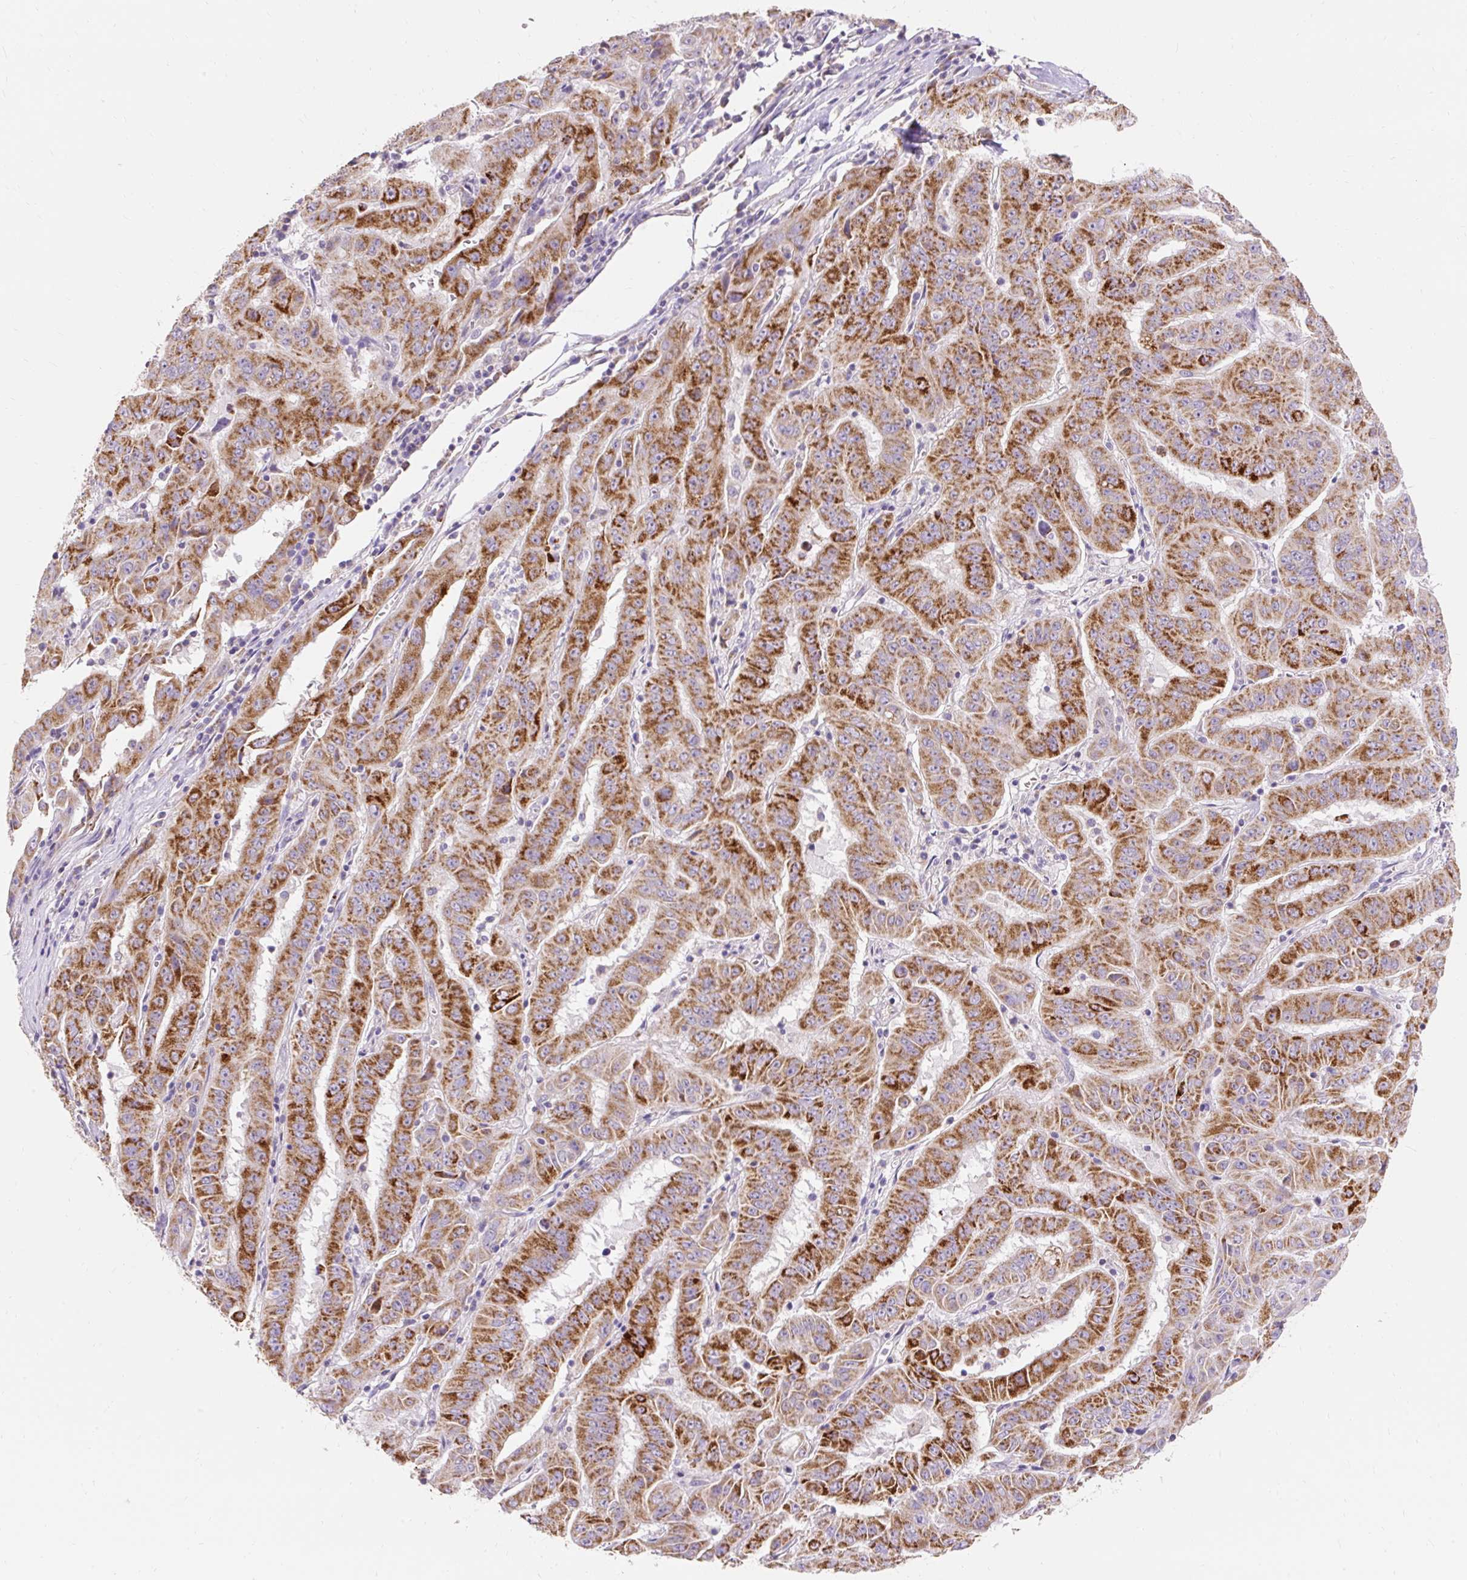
{"staining": {"intensity": "strong", "quantity": ">75%", "location": "cytoplasmic/membranous"}, "tissue": "pancreatic cancer", "cell_type": "Tumor cells", "image_type": "cancer", "snomed": [{"axis": "morphology", "description": "Adenocarcinoma, NOS"}, {"axis": "topography", "description": "Pancreas"}], "caption": "Approximately >75% of tumor cells in human pancreatic cancer reveal strong cytoplasmic/membranous protein expression as visualized by brown immunohistochemical staining.", "gene": "PMAIP1", "patient": {"sex": "male", "age": 63}}